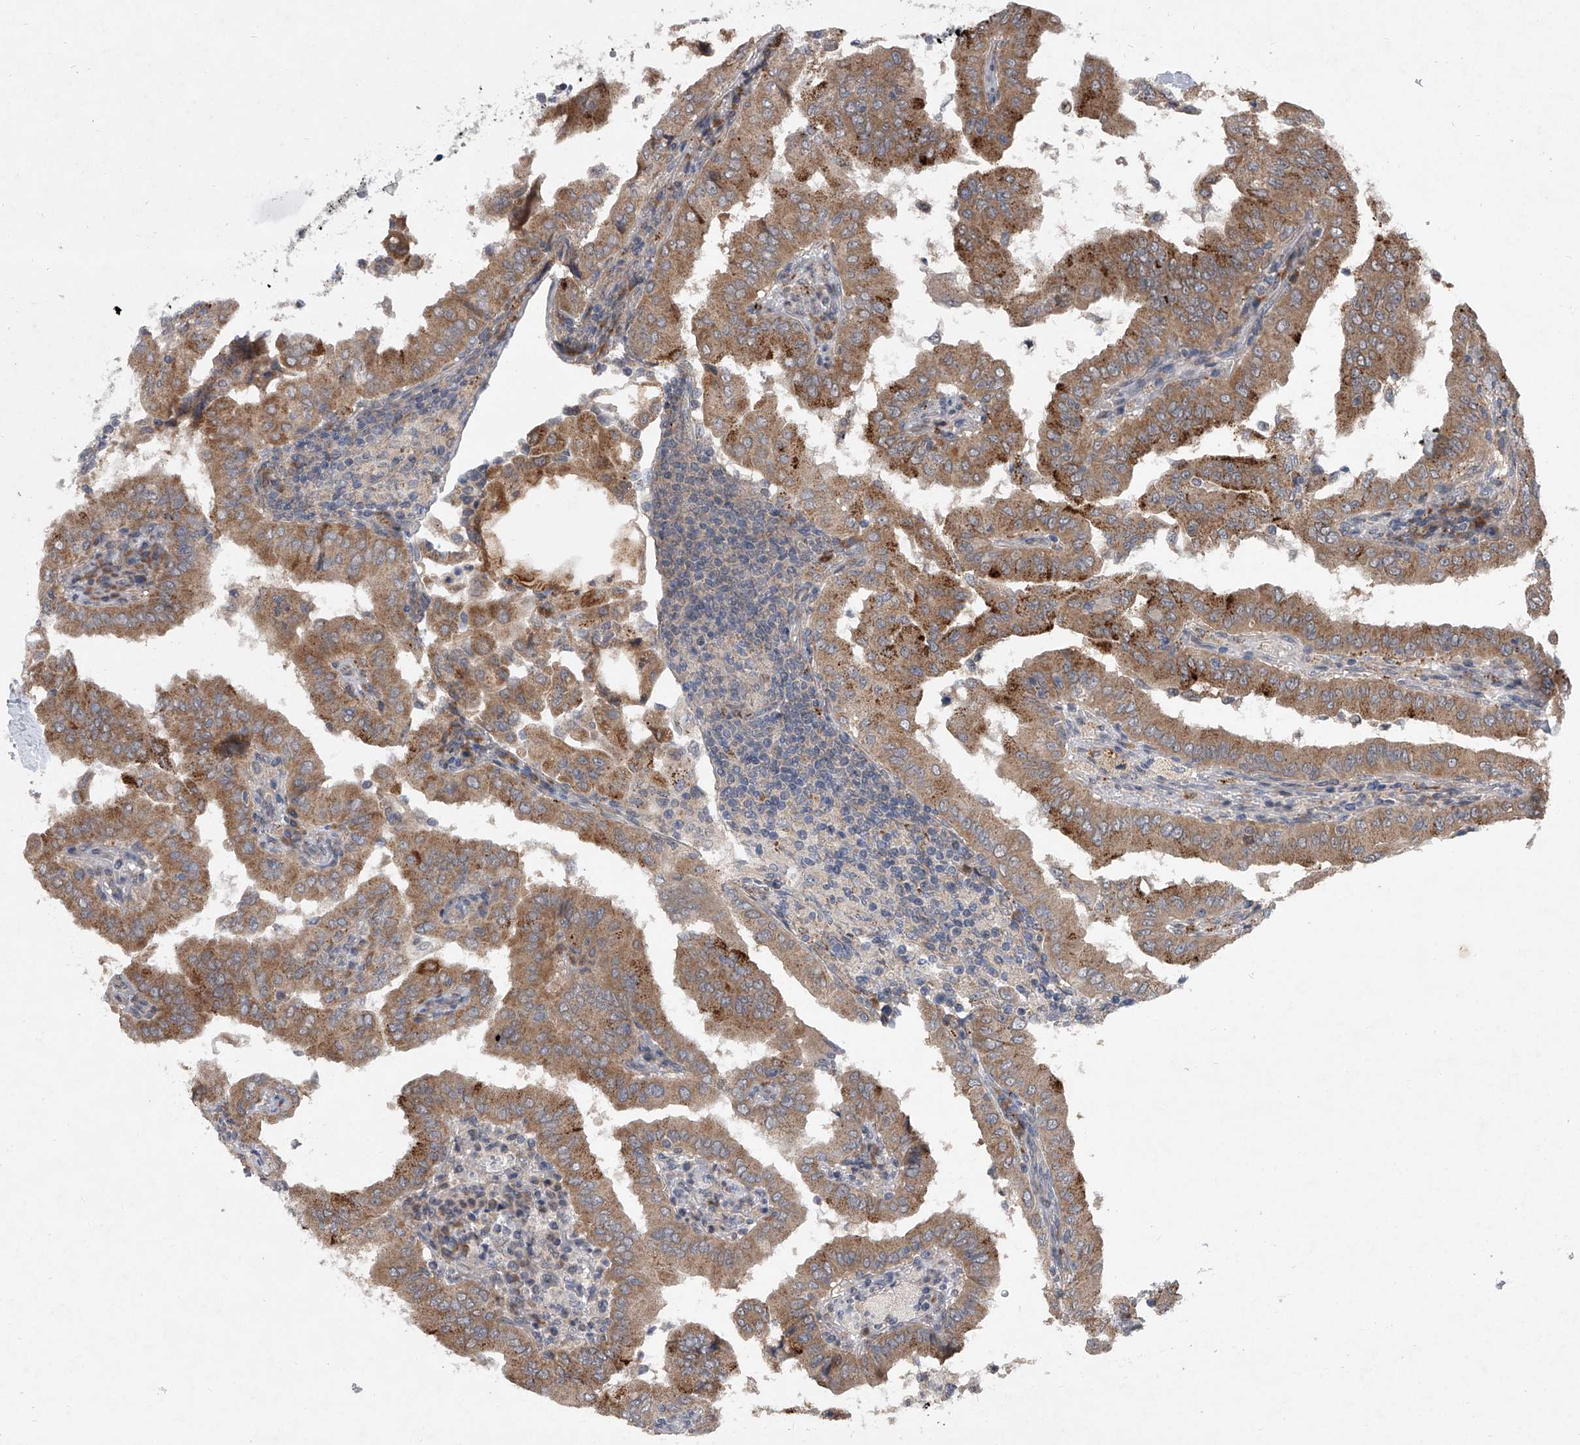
{"staining": {"intensity": "moderate", "quantity": ">75%", "location": "cytoplasmic/membranous"}, "tissue": "thyroid cancer", "cell_type": "Tumor cells", "image_type": "cancer", "snomed": [{"axis": "morphology", "description": "Papillary adenocarcinoma, NOS"}, {"axis": "topography", "description": "Thyroid gland"}], "caption": "Brown immunohistochemical staining in human thyroid papillary adenocarcinoma shows moderate cytoplasmic/membranous positivity in about >75% of tumor cells.", "gene": "GEMIN8", "patient": {"sex": "male", "age": 33}}